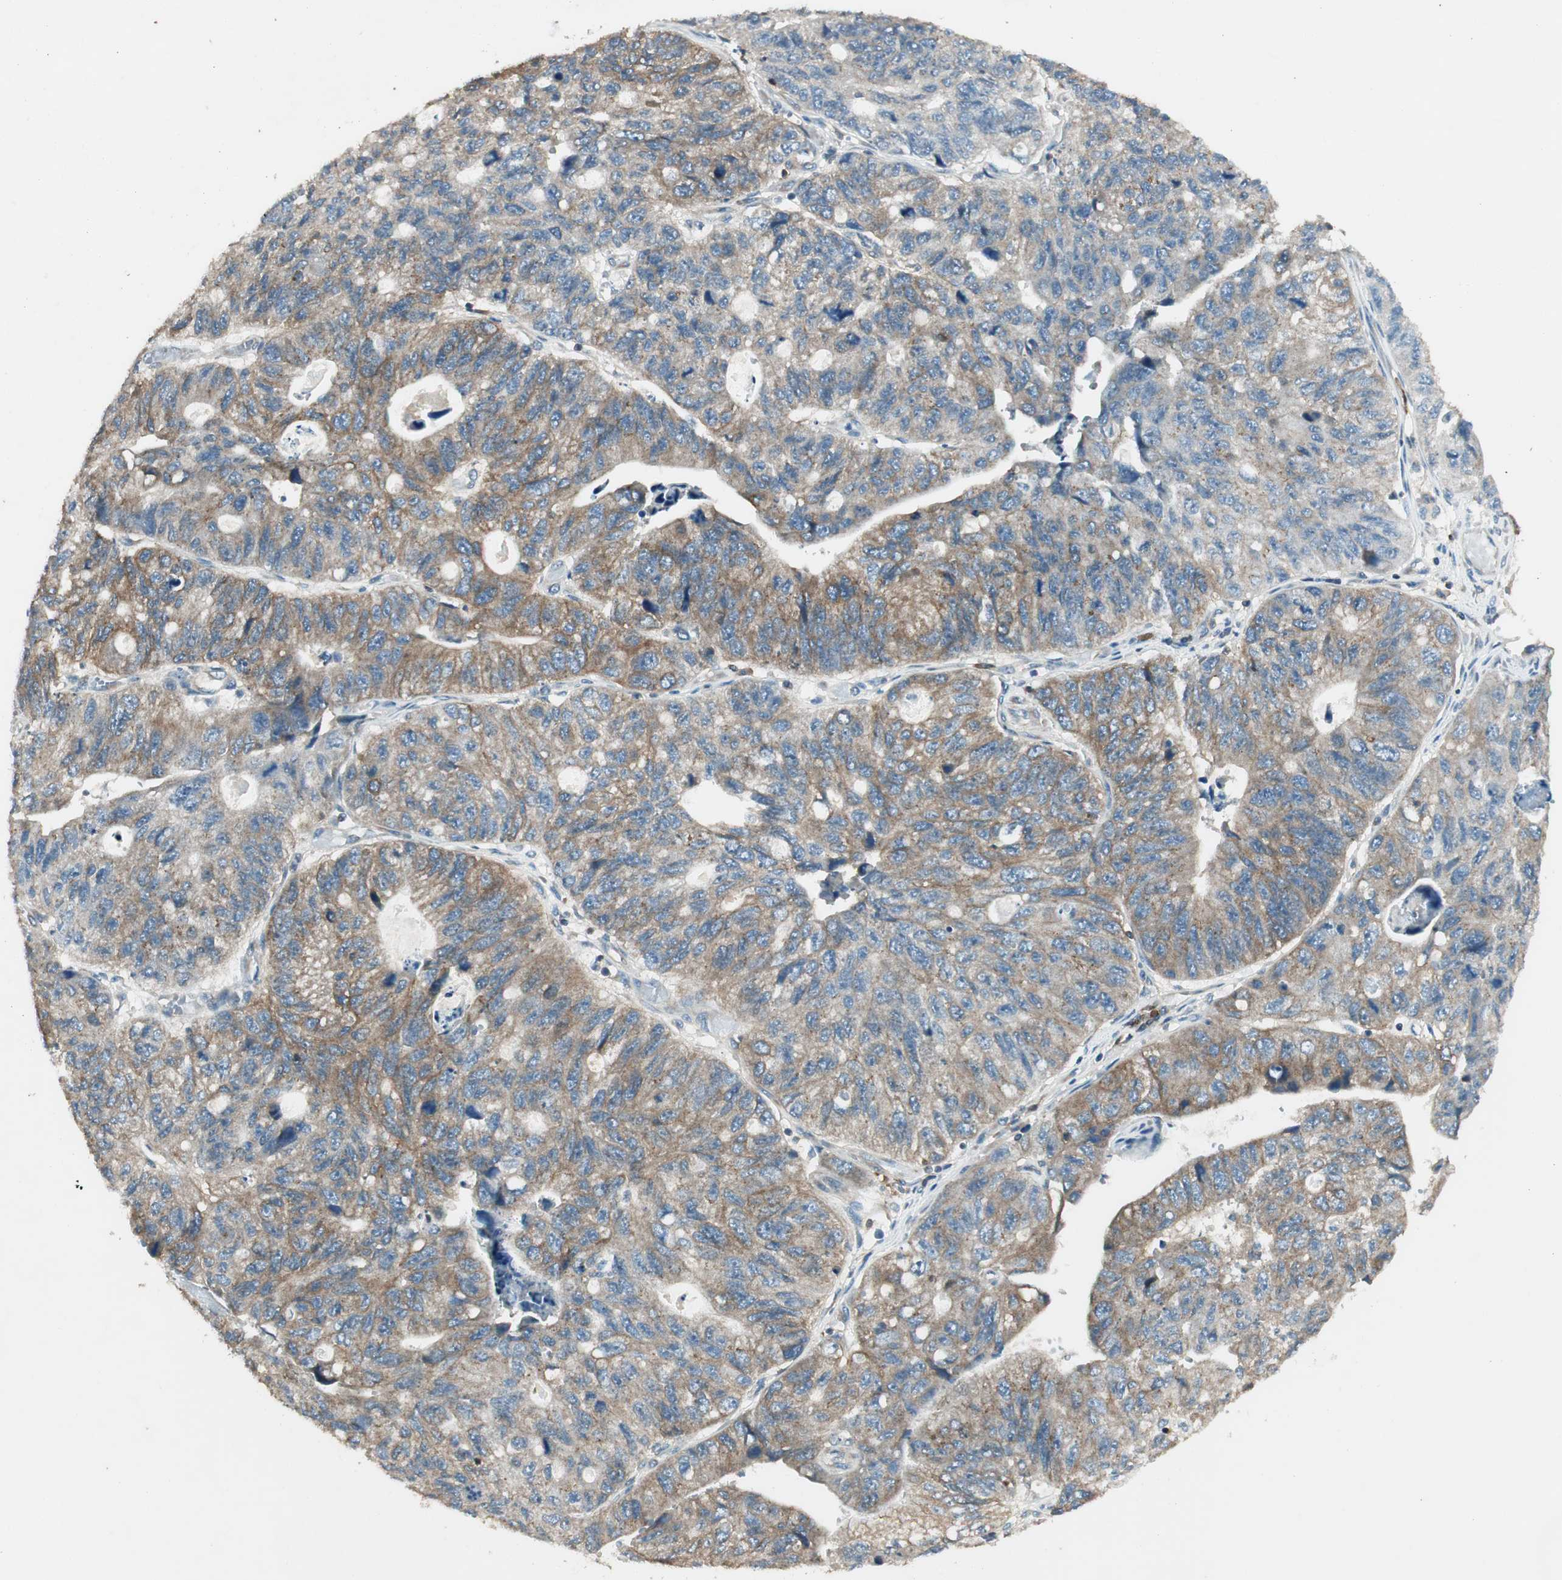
{"staining": {"intensity": "moderate", "quantity": ">75%", "location": "cytoplasmic/membranous"}, "tissue": "stomach cancer", "cell_type": "Tumor cells", "image_type": "cancer", "snomed": [{"axis": "morphology", "description": "Adenocarcinoma, NOS"}, {"axis": "topography", "description": "Stomach"}], "caption": "Tumor cells exhibit moderate cytoplasmic/membranous staining in approximately >75% of cells in stomach cancer.", "gene": "BTN3A3", "patient": {"sex": "male", "age": 59}}